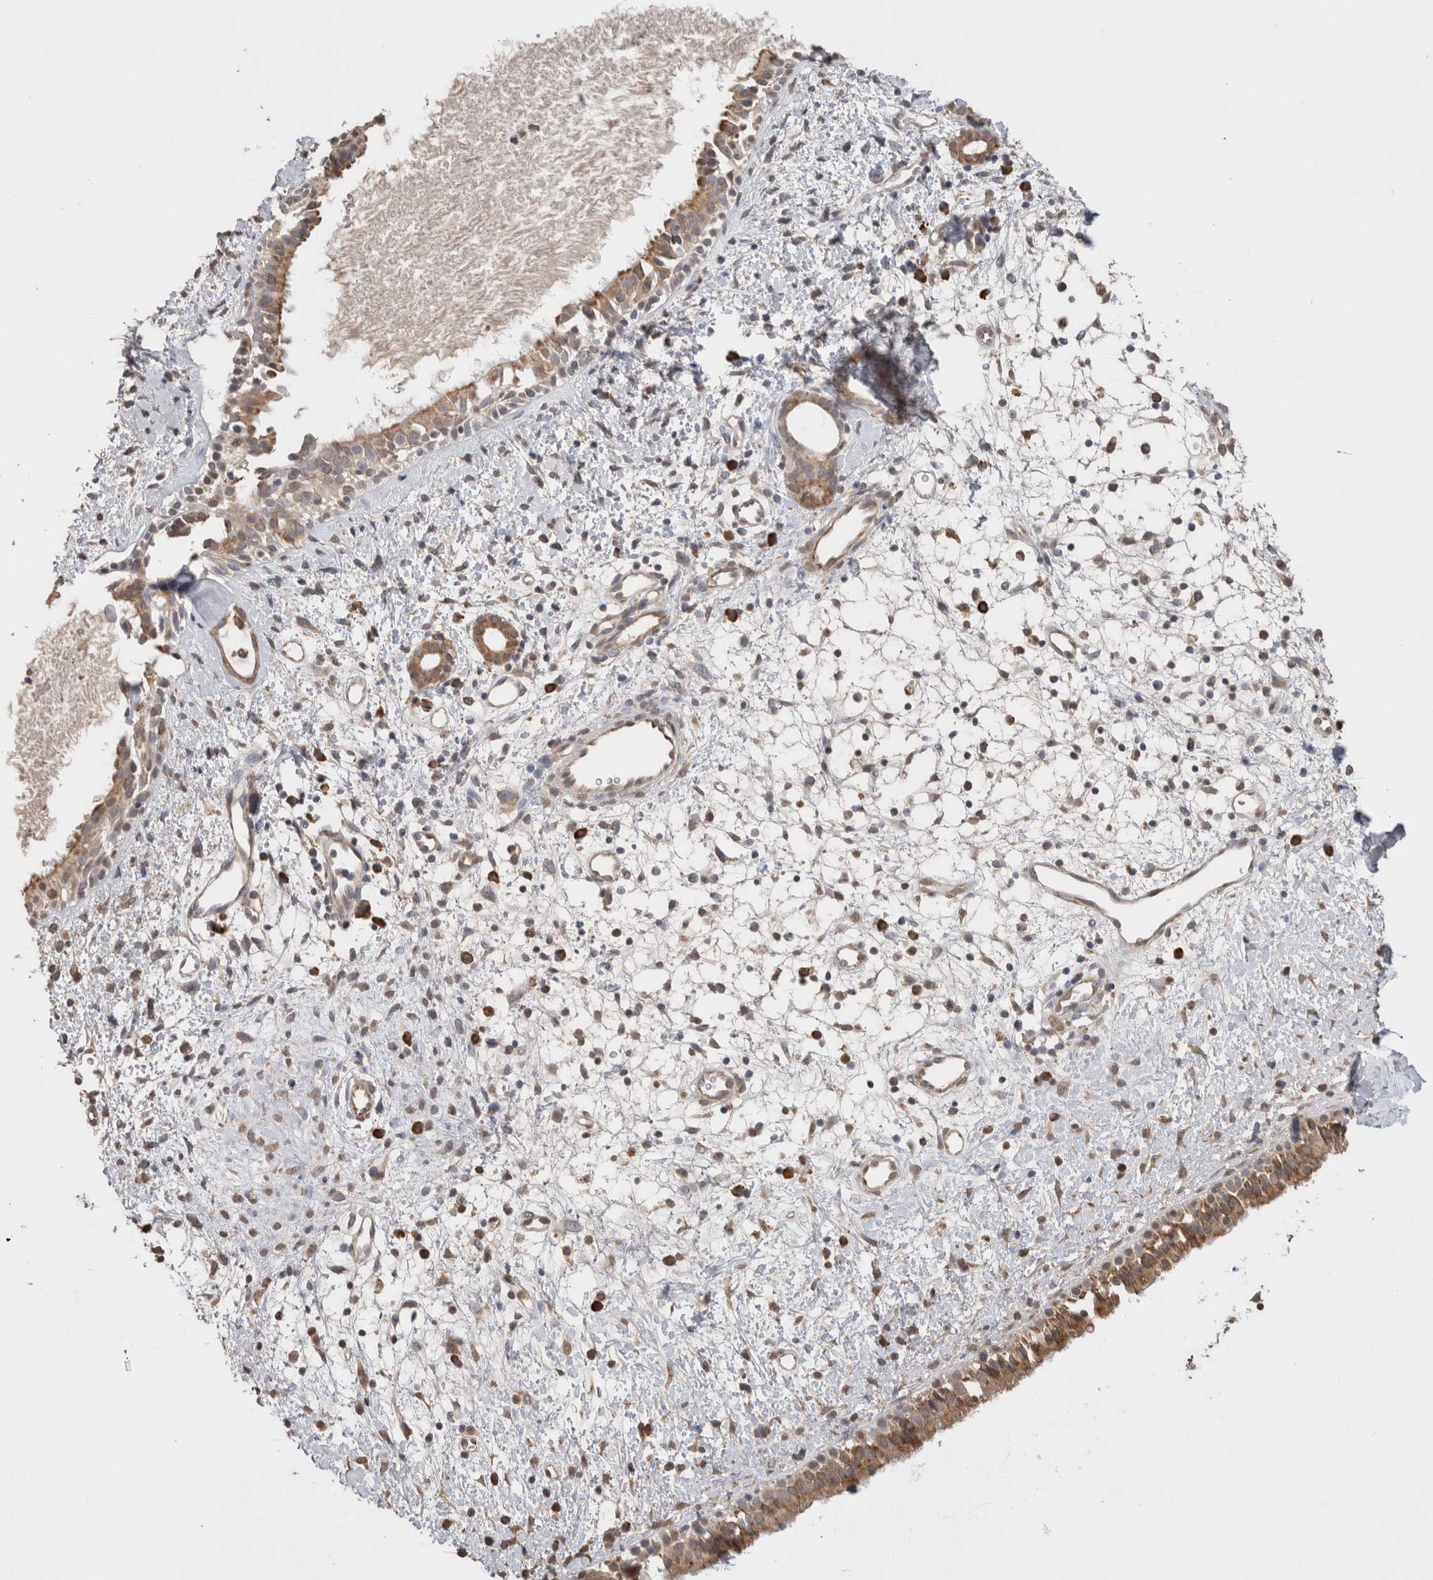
{"staining": {"intensity": "moderate", "quantity": ">75%", "location": "cytoplasmic/membranous"}, "tissue": "nasopharynx", "cell_type": "Respiratory epithelial cells", "image_type": "normal", "snomed": [{"axis": "morphology", "description": "Normal tissue, NOS"}, {"axis": "topography", "description": "Nasopharynx"}], "caption": "Protein staining demonstrates moderate cytoplasmic/membranous staining in approximately >75% of respiratory epithelial cells in benign nasopharynx.", "gene": "NOMO1", "patient": {"sex": "male", "age": 22}}